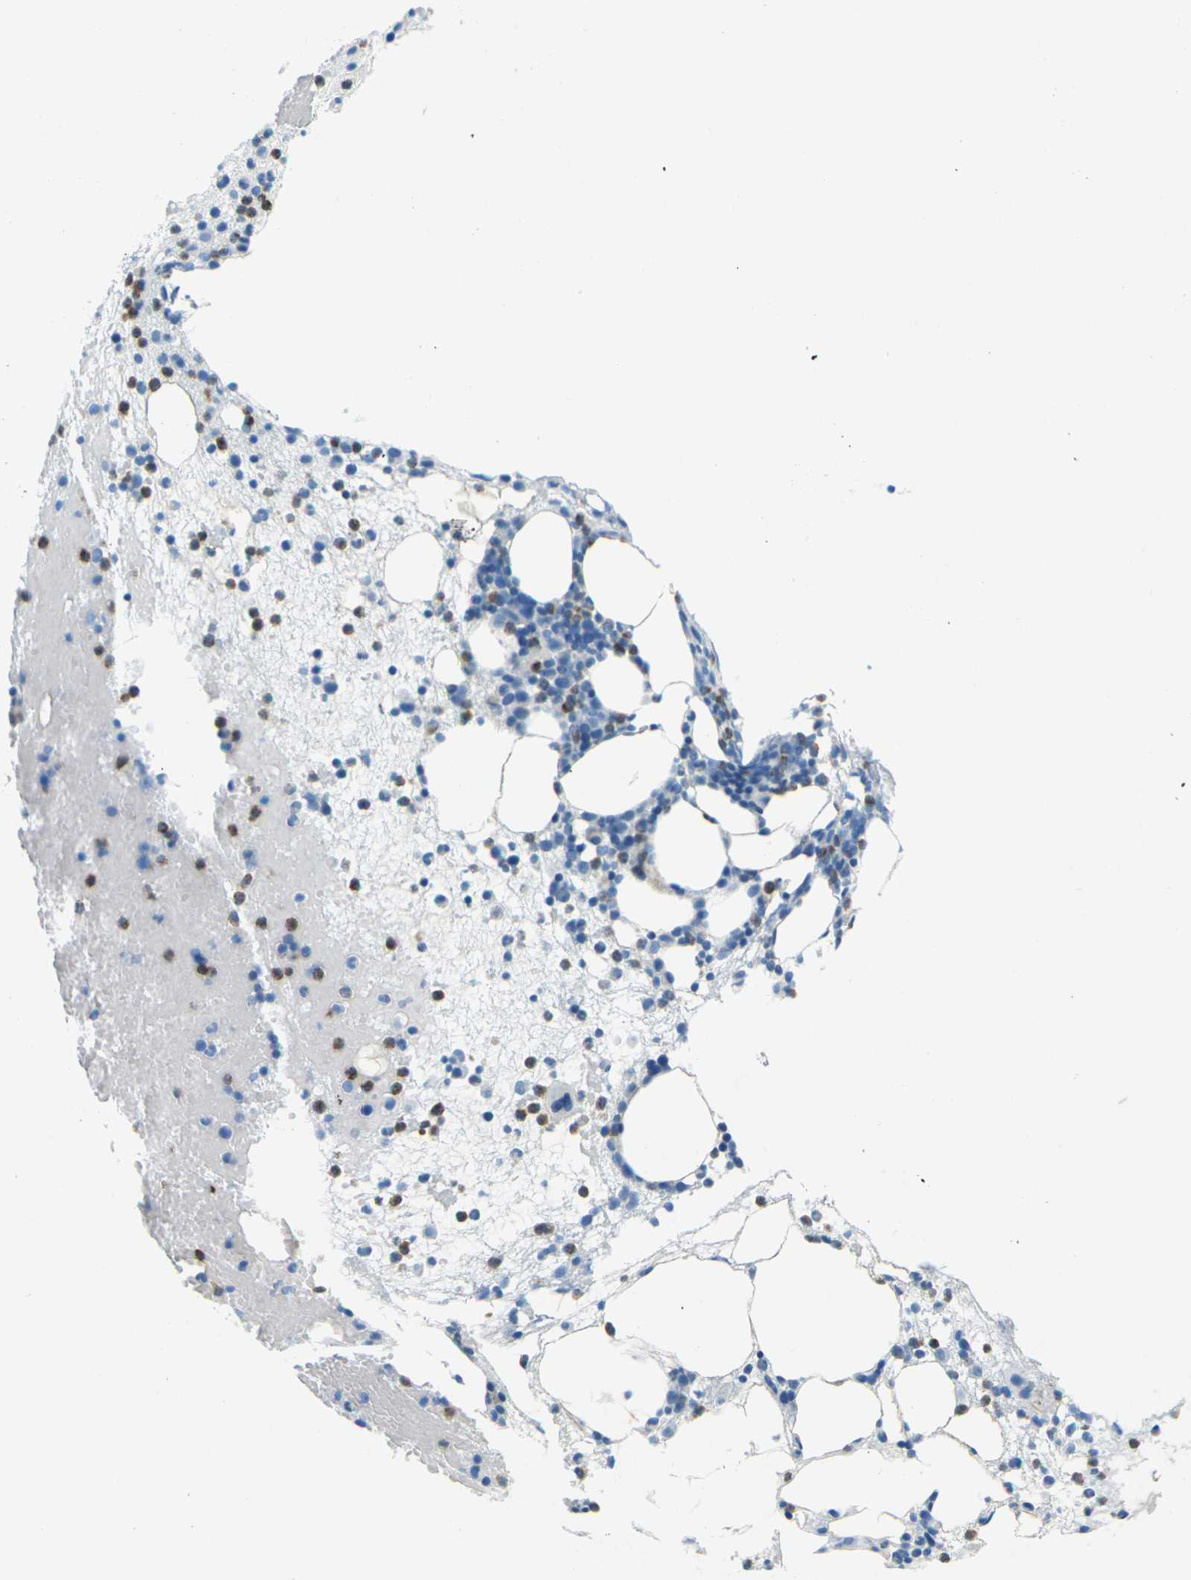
{"staining": {"intensity": "moderate", "quantity": "25%-75%", "location": "cytoplasmic/membranous"}, "tissue": "bone marrow", "cell_type": "Hematopoietic cells", "image_type": "normal", "snomed": [{"axis": "morphology", "description": "Normal tissue, NOS"}, {"axis": "morphology", "description": "Inflammation, NOS"}, {"axis": "topography", "description": "Bone marrow"}], "caption": "DAB immunohistochemical staining of normal human bone marrow displays moderate cytoplasmic/membranous protein positivity in about 25%-75% of hematopoietic cells. (DAB IHC, brown staining for protein, blue staining for nuclei).", "gene": "CDH16", "patient": {"sex": "female", "age": 79}}